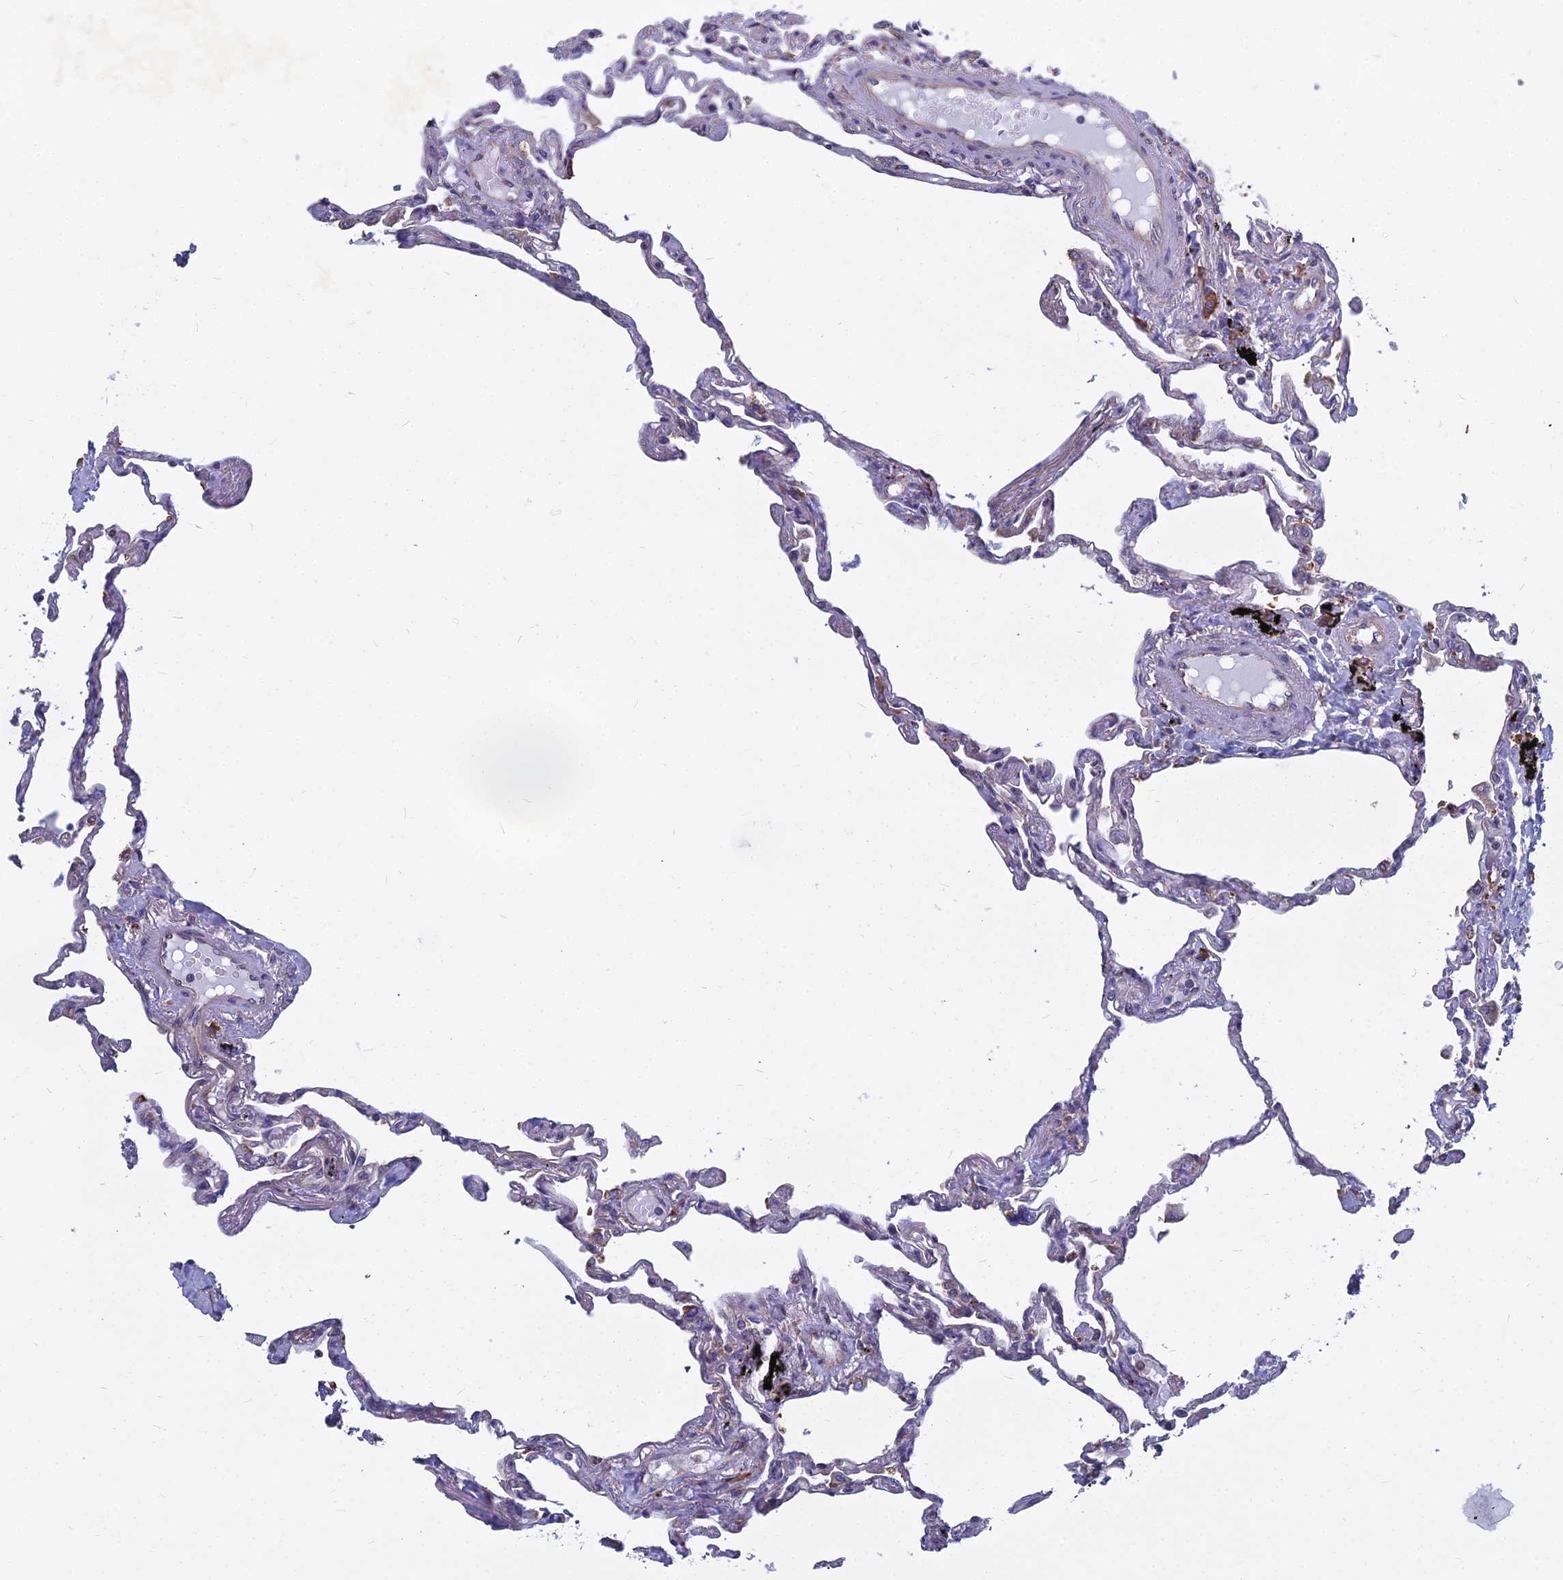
{"staining": {"intensity": "negative", "quantity": "none", "location": "none"}, "tissue": "lung", "cell_type": "Alveolar cells", "image_type": "normal", "snomed": [{"axis": "morphology", "description": "Normal tissue, NOS"}, {"axis": "topography", "description": "Lung"}], "caption": "DAB (3,3'-diaminobenzidine) immunohistochemical staining of unremarkable human lung reveals no significant positivity in alveolar cells.", "gene": "KIAA1143", "patient": {"sex": "female", "age": 67}}